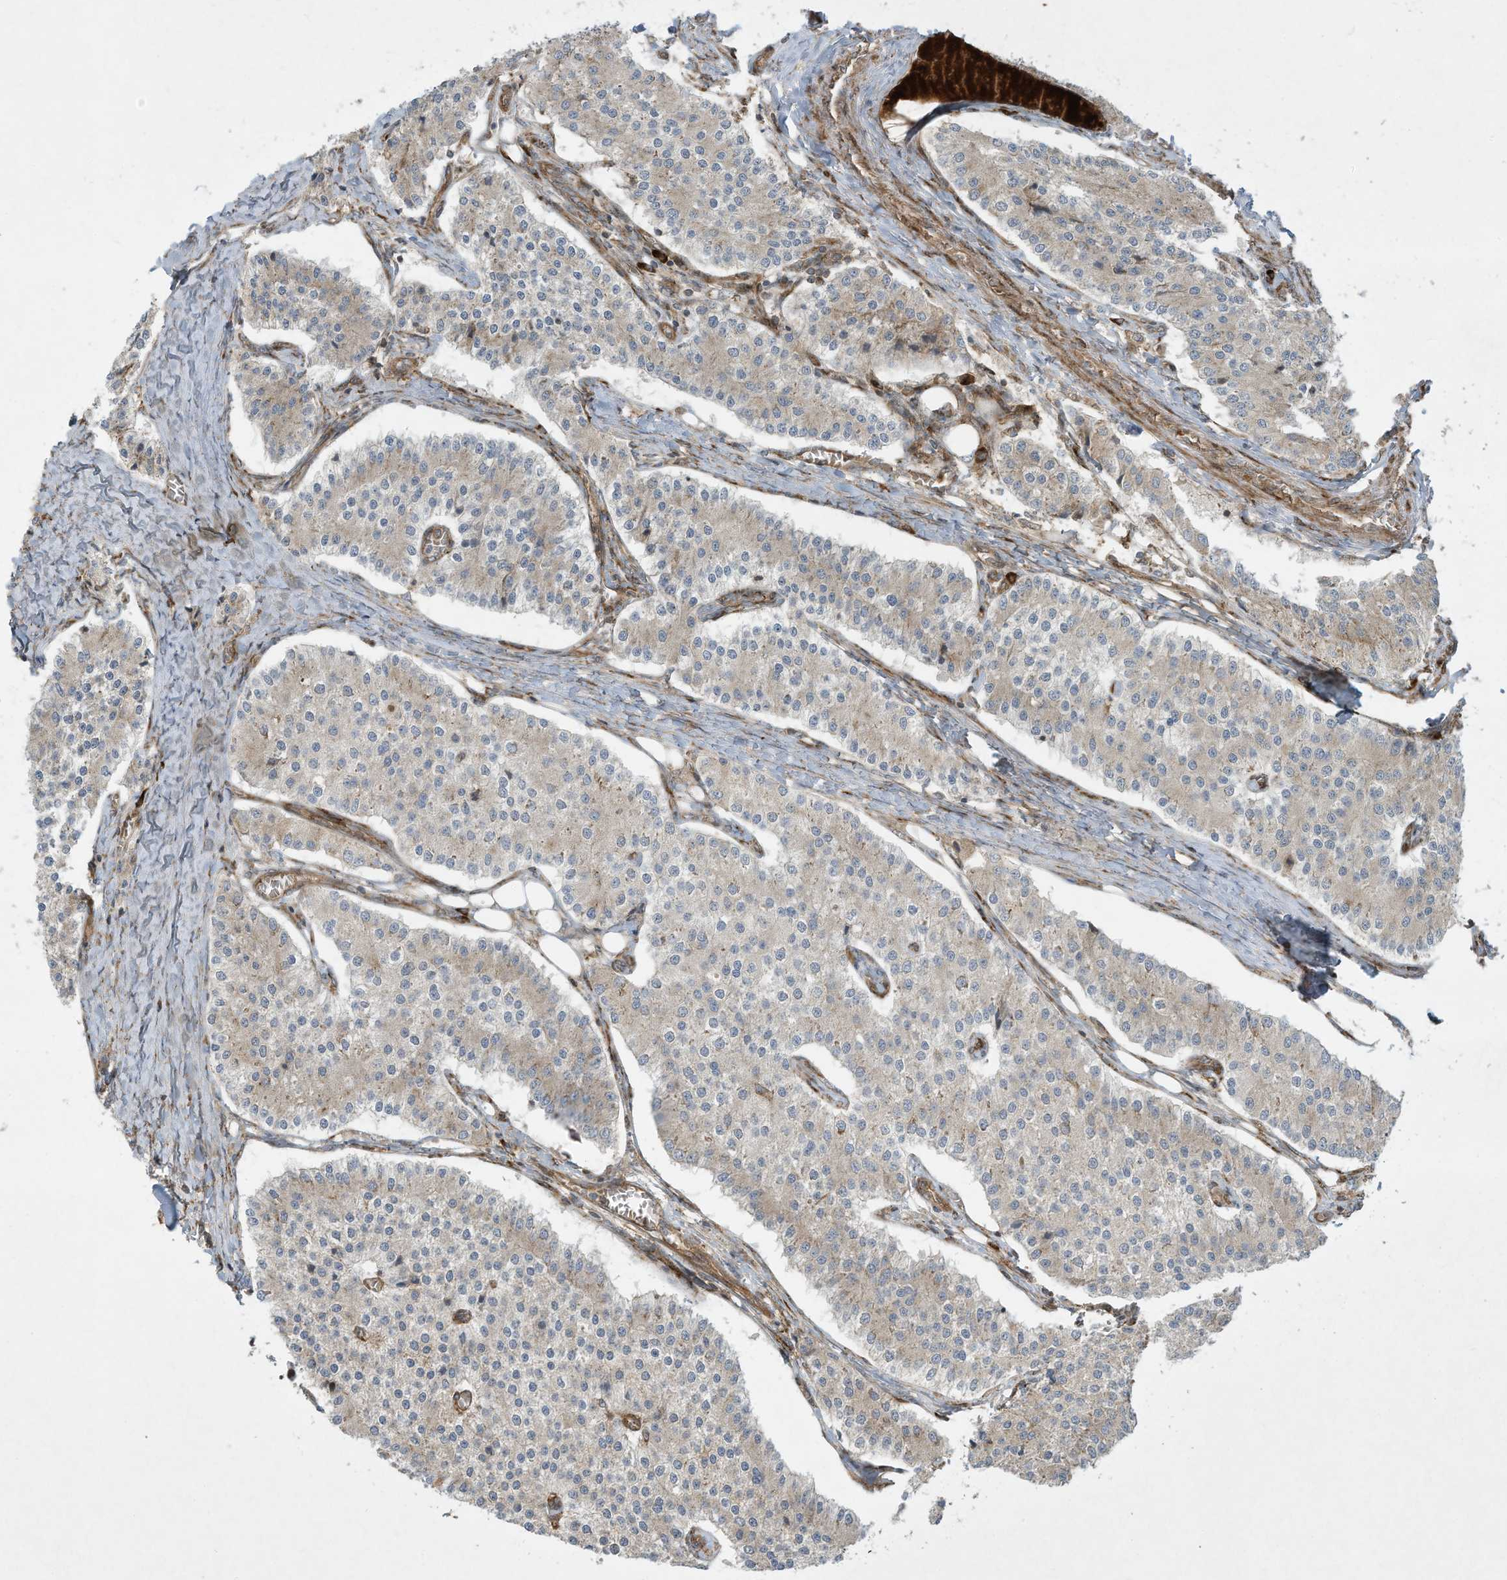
{"staining": {"intensity": "negative", "quantity": "none", "location": "none"}, "tissue": "carcinoid", "cell_type": "Tumor cells", "image_type": "cancer", "snomed": [{"axis": "morphology", "description": "Carcinoid, malignant, NOS"}, {"axis": "topography", "description": "Colon"}], "caption": "Tumor cells are negative for protein expression in human malignant carcinoid. The staining is performed using DAB (3,3'-diaminobenzidine) brown chromogen with nuclei counter-stained in using hematoxylin.", "gene": "DDIT4", "patient": {"sex": "female", "age": 52}}